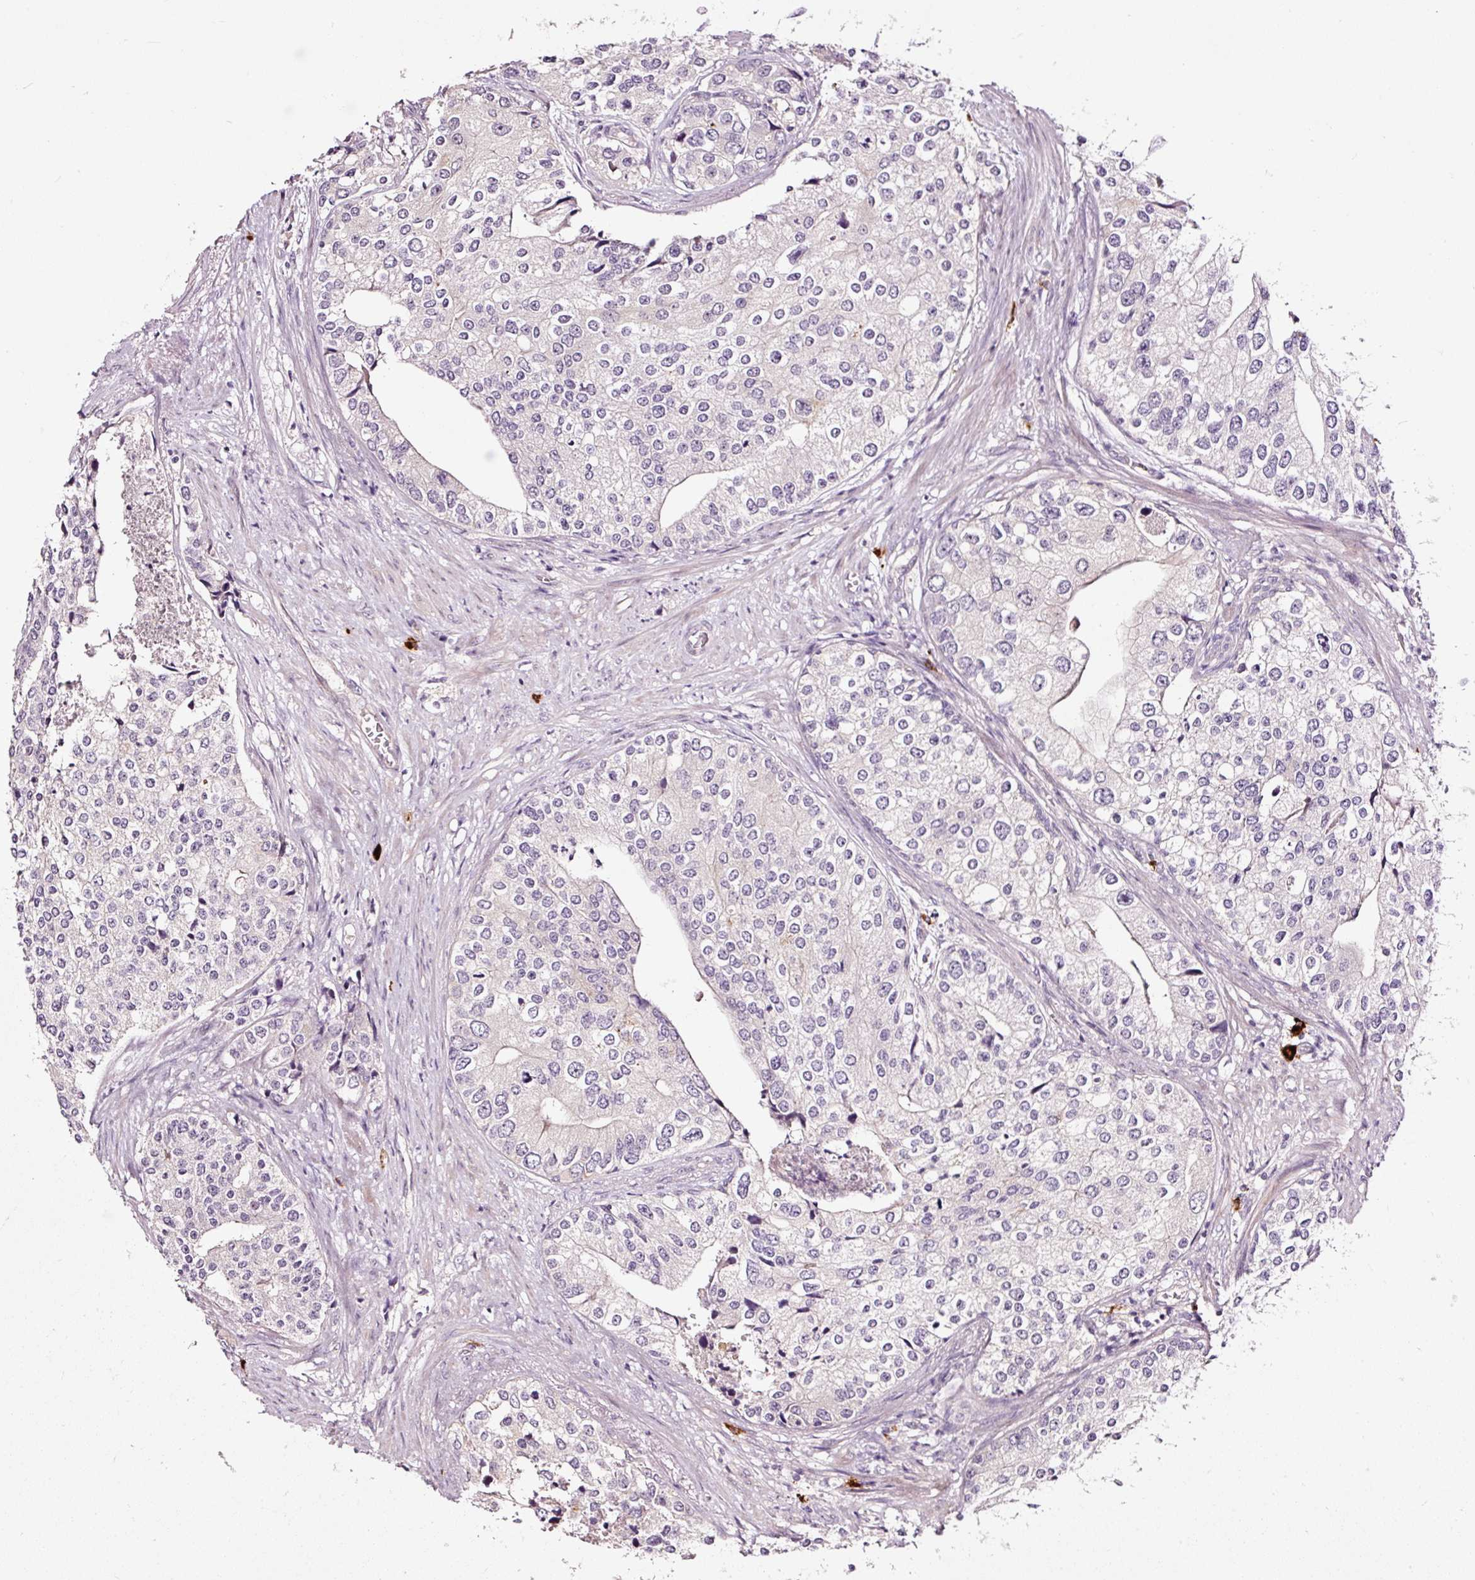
{"staining": {"intensity": "negative", "quantity": "none", "location": "none"}, "tissue": "prostate cancer", "cell_type": "Tumor cells", "image_type": "cancer", "snomed": [{"axis": "morphology", "description": "Adenocarcinoma, High grade"}, {"axis": "topography", "description": "Prostate"}], "caption": "Immunohistochemical staining of human prostate cancer displays no significant staining in tumor cells.", "gene": "UTP14A", "patient": {"sex": "male", "age": 62}}